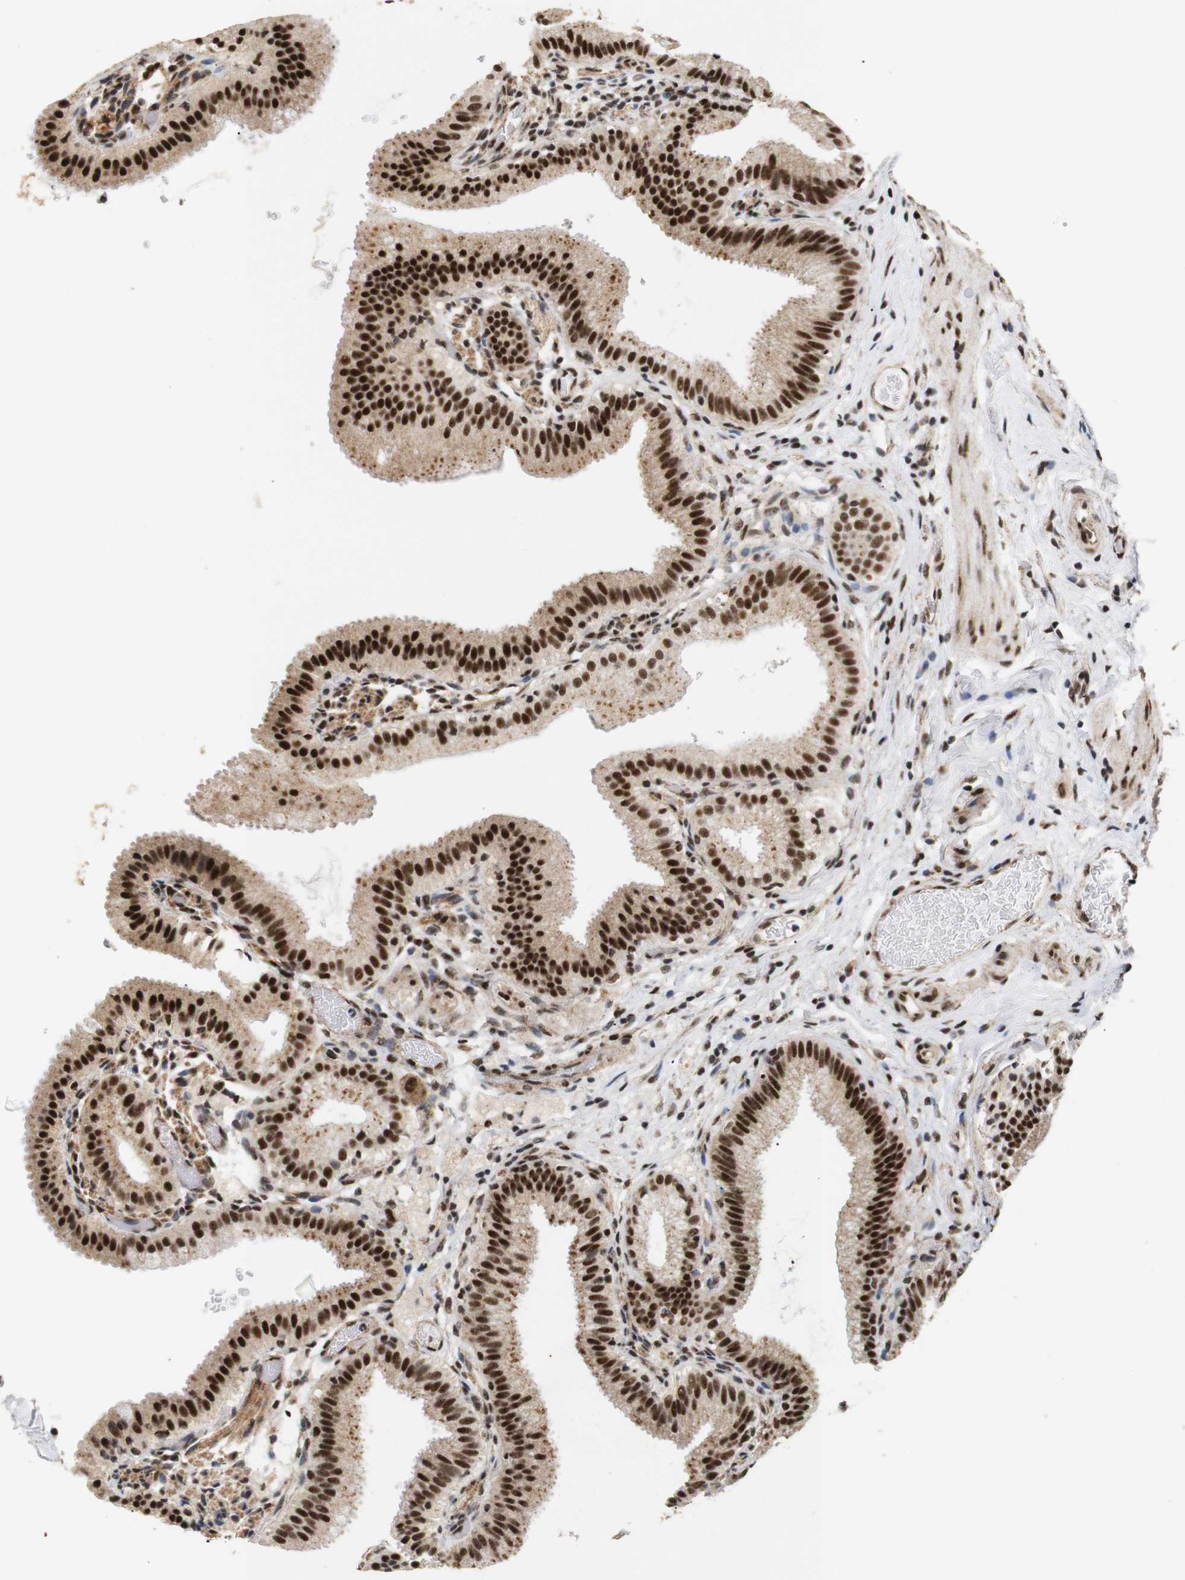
{"staining": {"intensity": "strong", "quantity": ">75%", "location": "cytoplasmic/membranous,nuclear"}, "tissue": "gallbladder", "cell_type": "Glandular cells", "image_type": "normal", "snomed": [{"axis": "morphology", "description": "Normal tissue, NOS"}, {"axis": "topography", "description": "Gallbladder"}], "caption": "Protein staining by IHC shows strong cytoplasmic/membranous,nuclear expression in about >75% of glandular cells in benign gallbladder. The staining is performed using DAB (3,3'-diaminobenzidine) brown chromogen to label protein expression. The nuclei are counter-stained blue using hematoxylin.", "gene": "PYM1", "patient": {"sex": "male", "age": 54}}